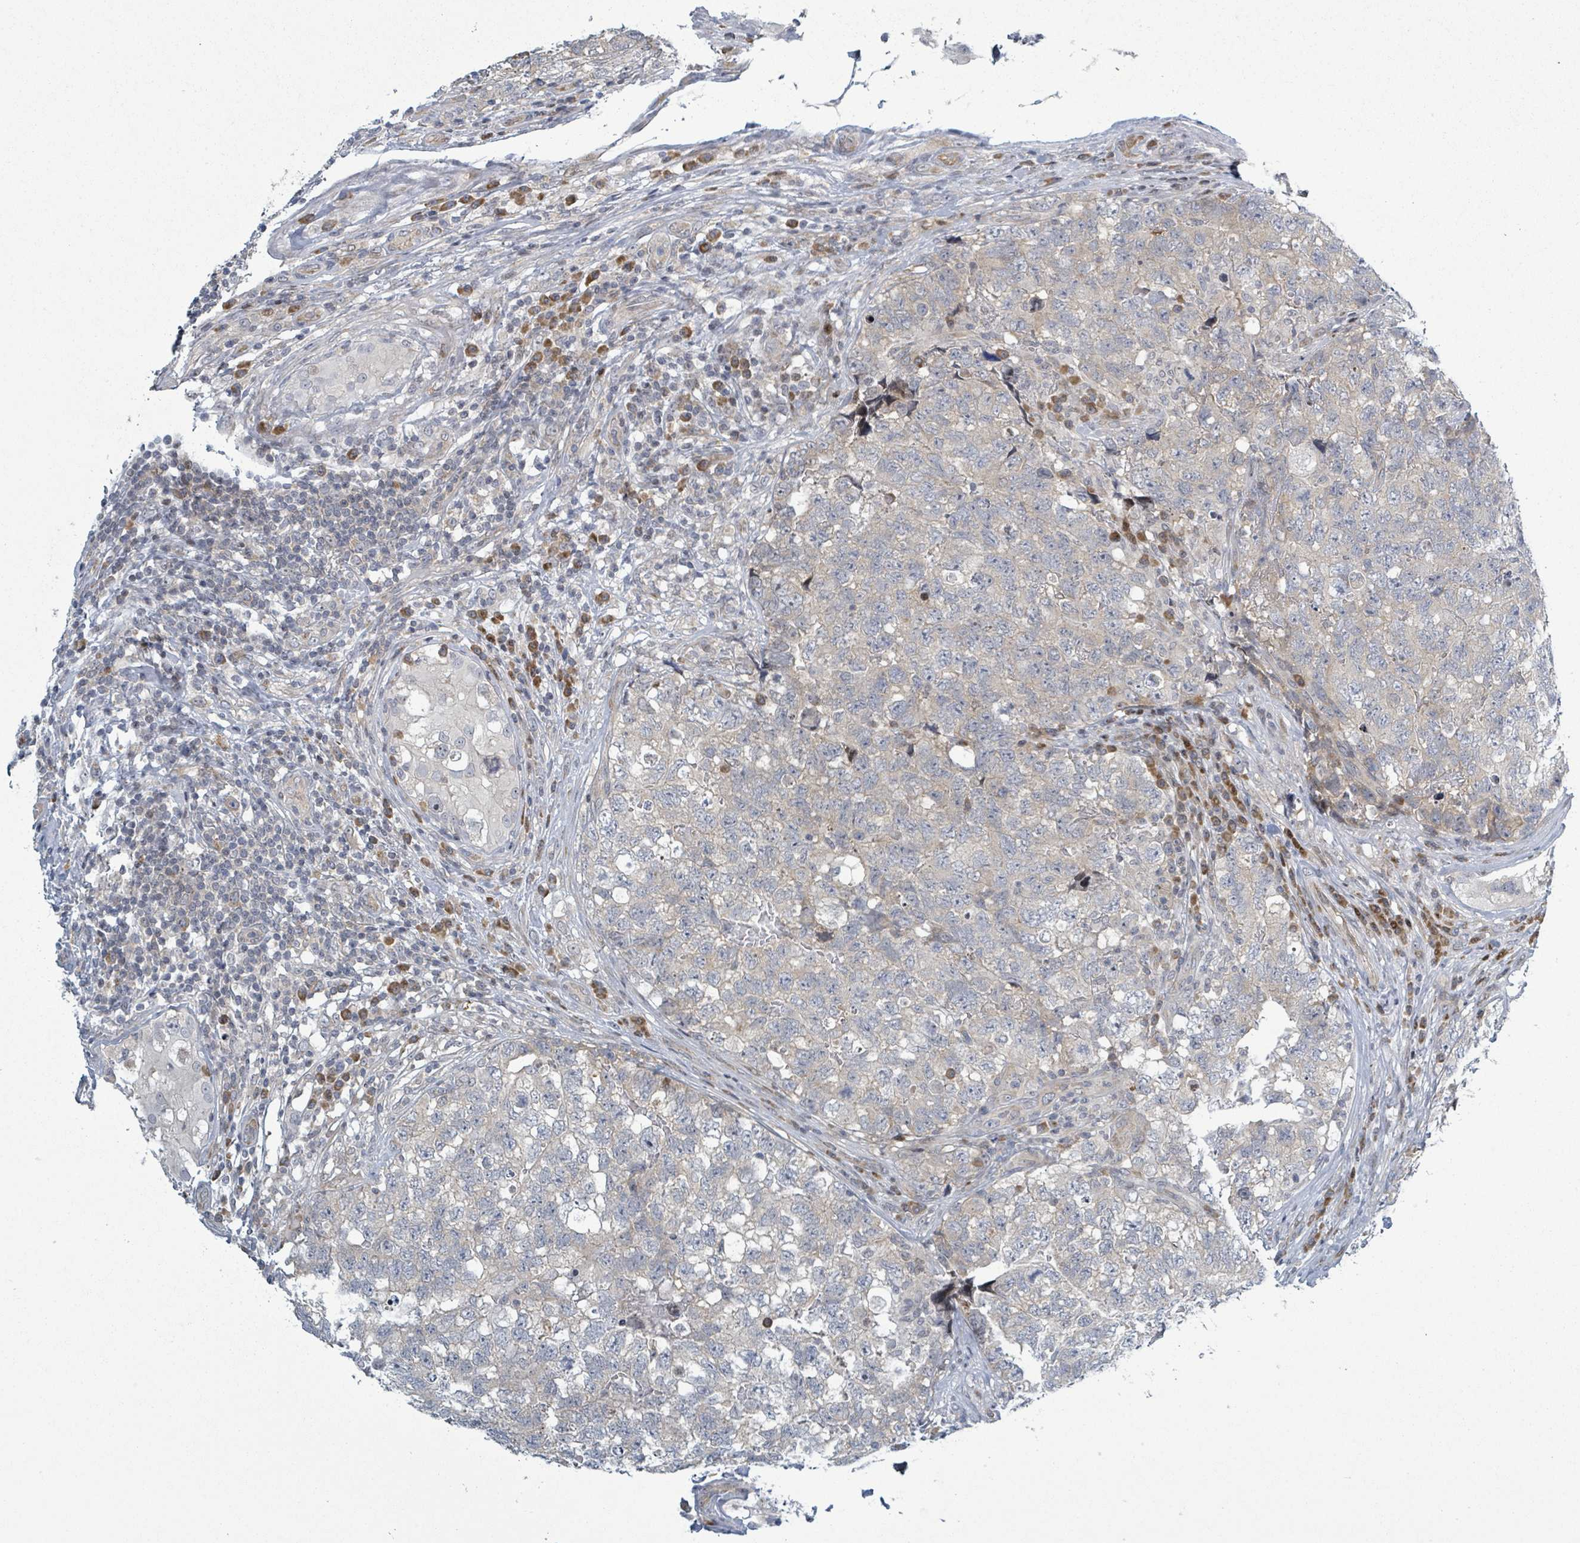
{"staining": {"intensity": "negative", "quantity": "none", "location": "none"}, "tissue": "testis cancer", "cell_type": "Tumor cells", "image_type": "cancer", "snomed": [{"axis": "morphology", "description": "Carcinoma, Embryonal, NOS"}, {"axis": "topography", "description": "Testis"}], "caption": "A micrograph of human testis cancer (embryonal carcinoma) is negative for staining in tumor cells.", "gene": "RPL32", "patient": {"sex": "male", "age": 31}}